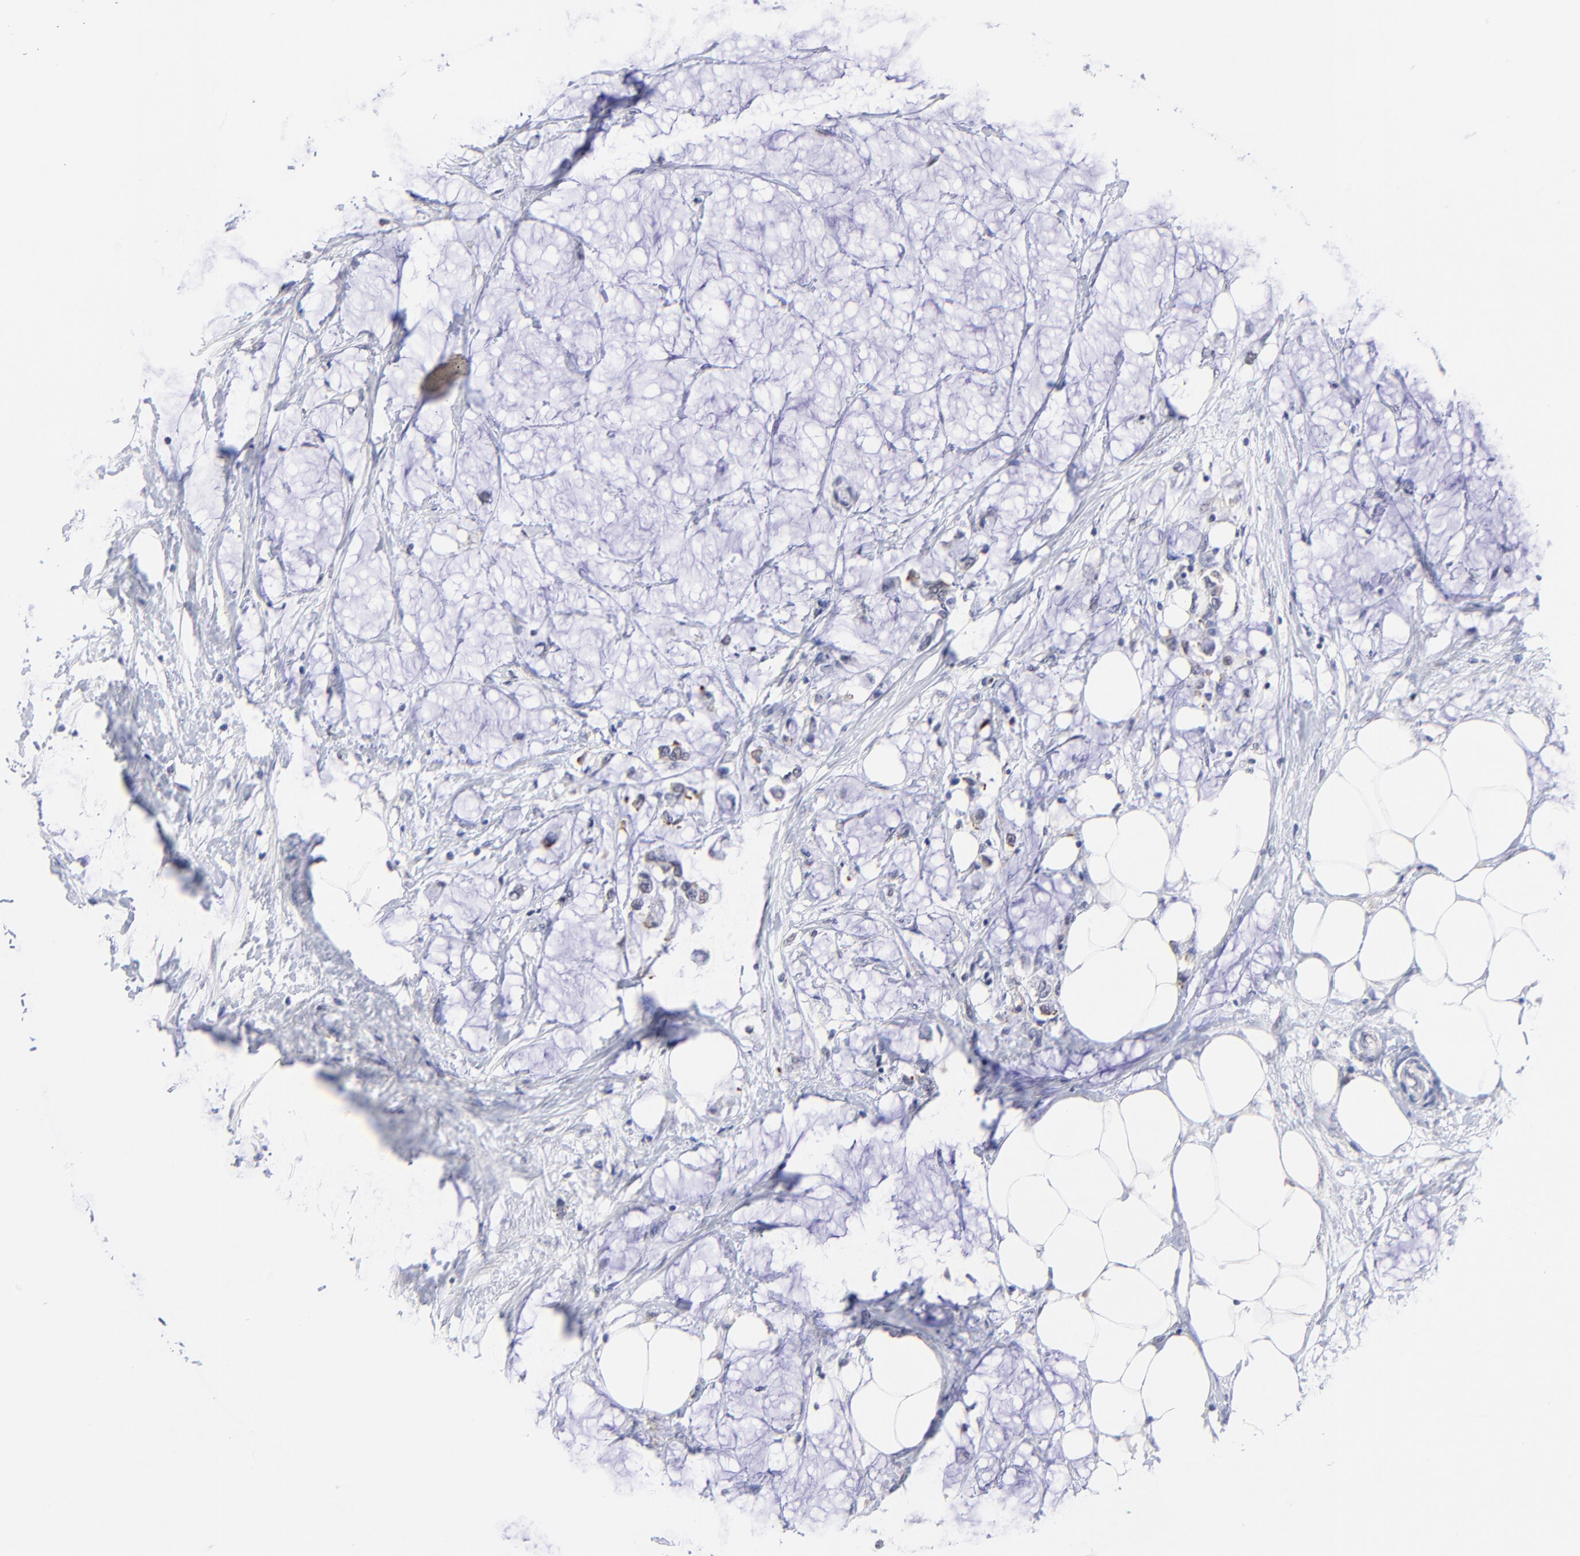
{"staining": {"intensity": "moderate", "quantity": "<25%", "location": "nuclear"}, "tissue": "colorectal cancer", "cell_type": "Tumor cells", "image_type": "cancer", "snomed": [{"axis": "morphology", "description": "Normal tissue, NOS"}, {"axis": "morphology", "description": "Adenocarcinoma, NOS"}, {"axis": "topography", "description": "Colon"}, {"axis": "topography", "description": "Peripheral nerve tissue"}], "caption": "The image reveals immunohistochemical staining of colorectal cancer. There is moderate nuclear positivity is identified in approximately <25% of tumor cells.", "gene": "ZNF155", "patient": {"sex": "male", "age": 14}}